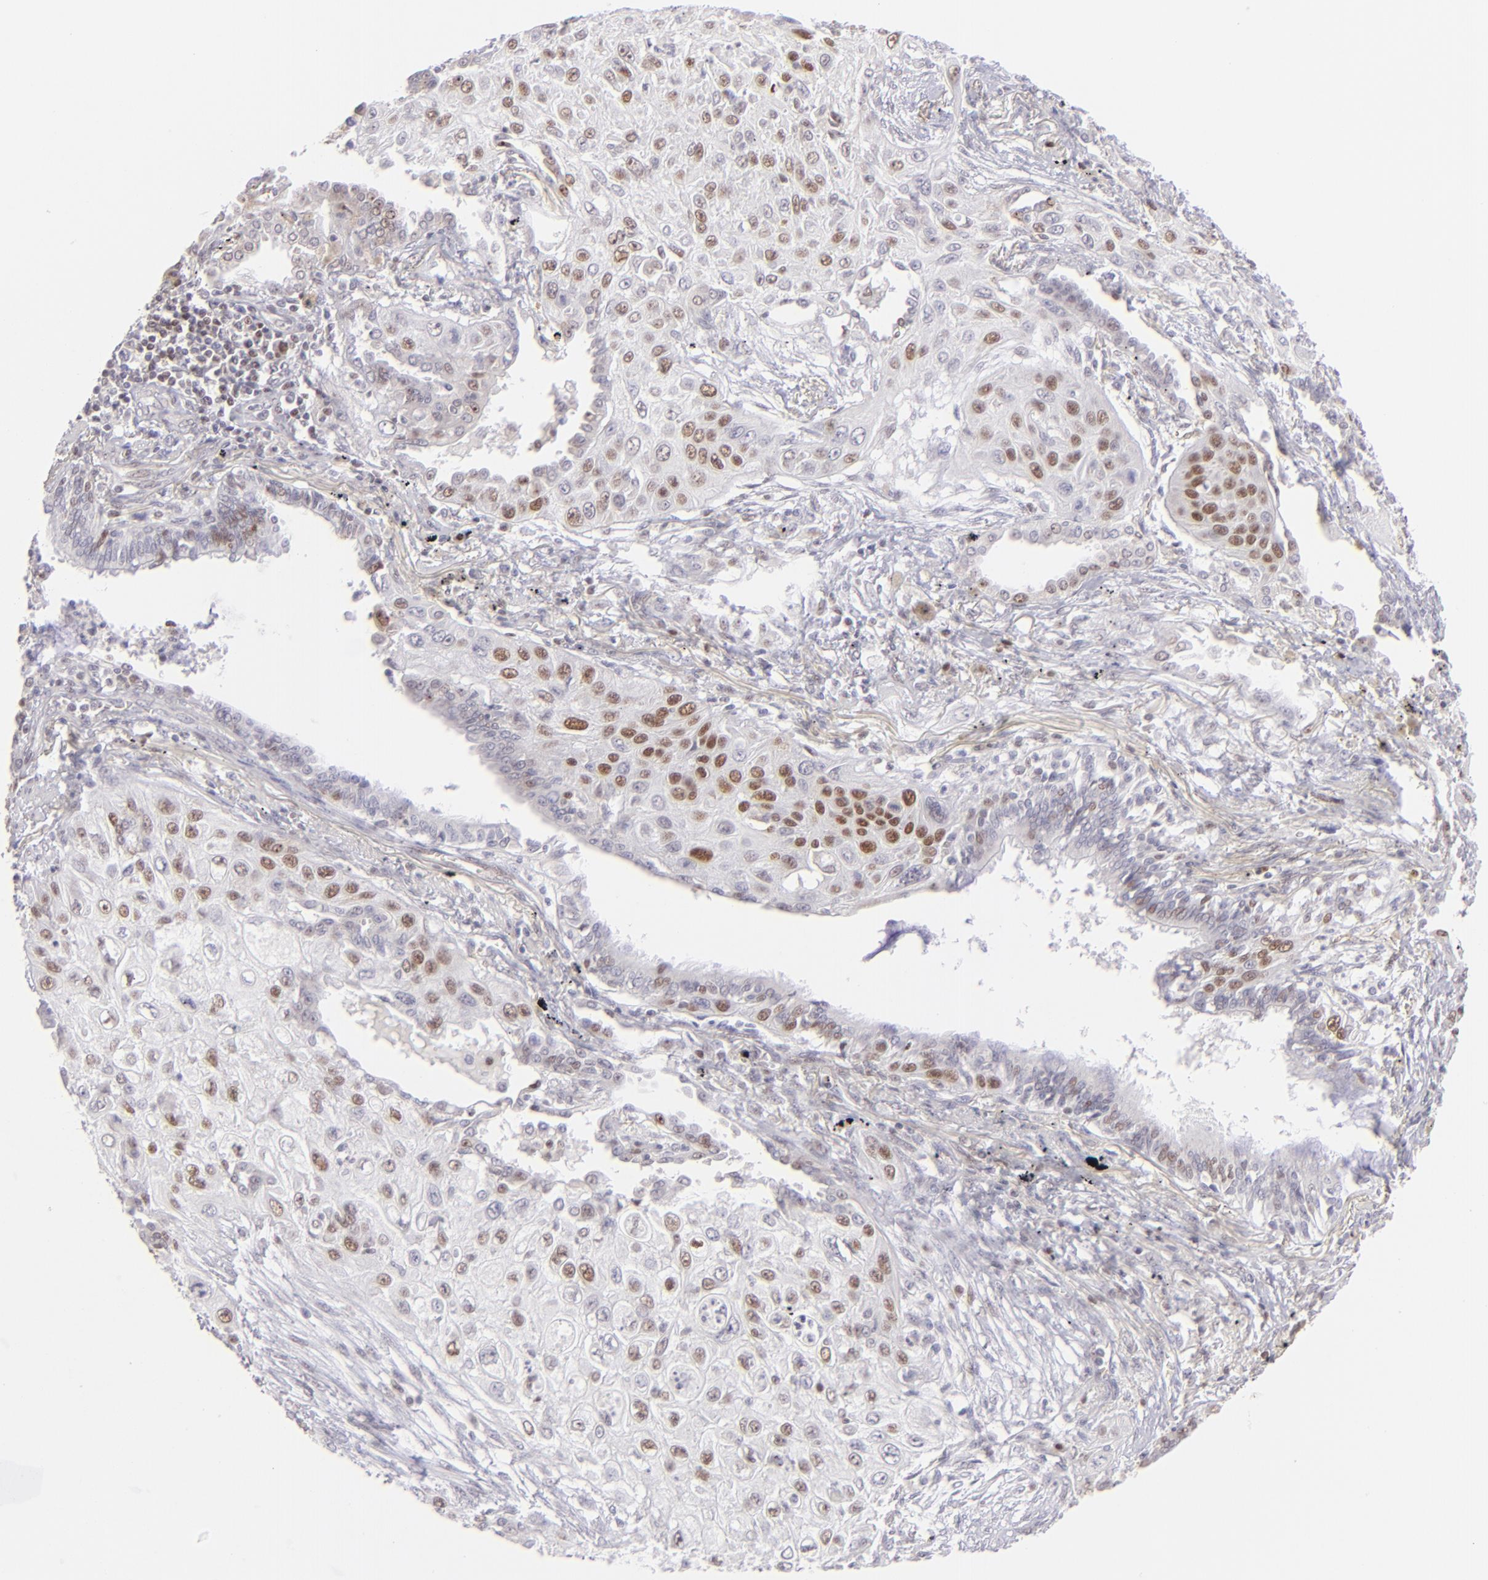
{"staining": {"intensity": "moderate", "quantity": "25%-75%", "location": "nuclear"}, "tissue": "lung cancer", "cell_type": "Tumor cells", "image_type": "cancer", "snomed": [{"axis": "morphology", "description": "Squamous cell carcinoma, NOS"}, {"axis": "topography", "description": "Lung"}], "caption": "There is medium levels of moderate nuclear positivity in tumor cells of lung cancer (squamous cell carcinoma), as demonstrated by immunohistochemical staining (brown color).", "gene": "POU2F1", "patient": {"sex": "male", "age": 71}}